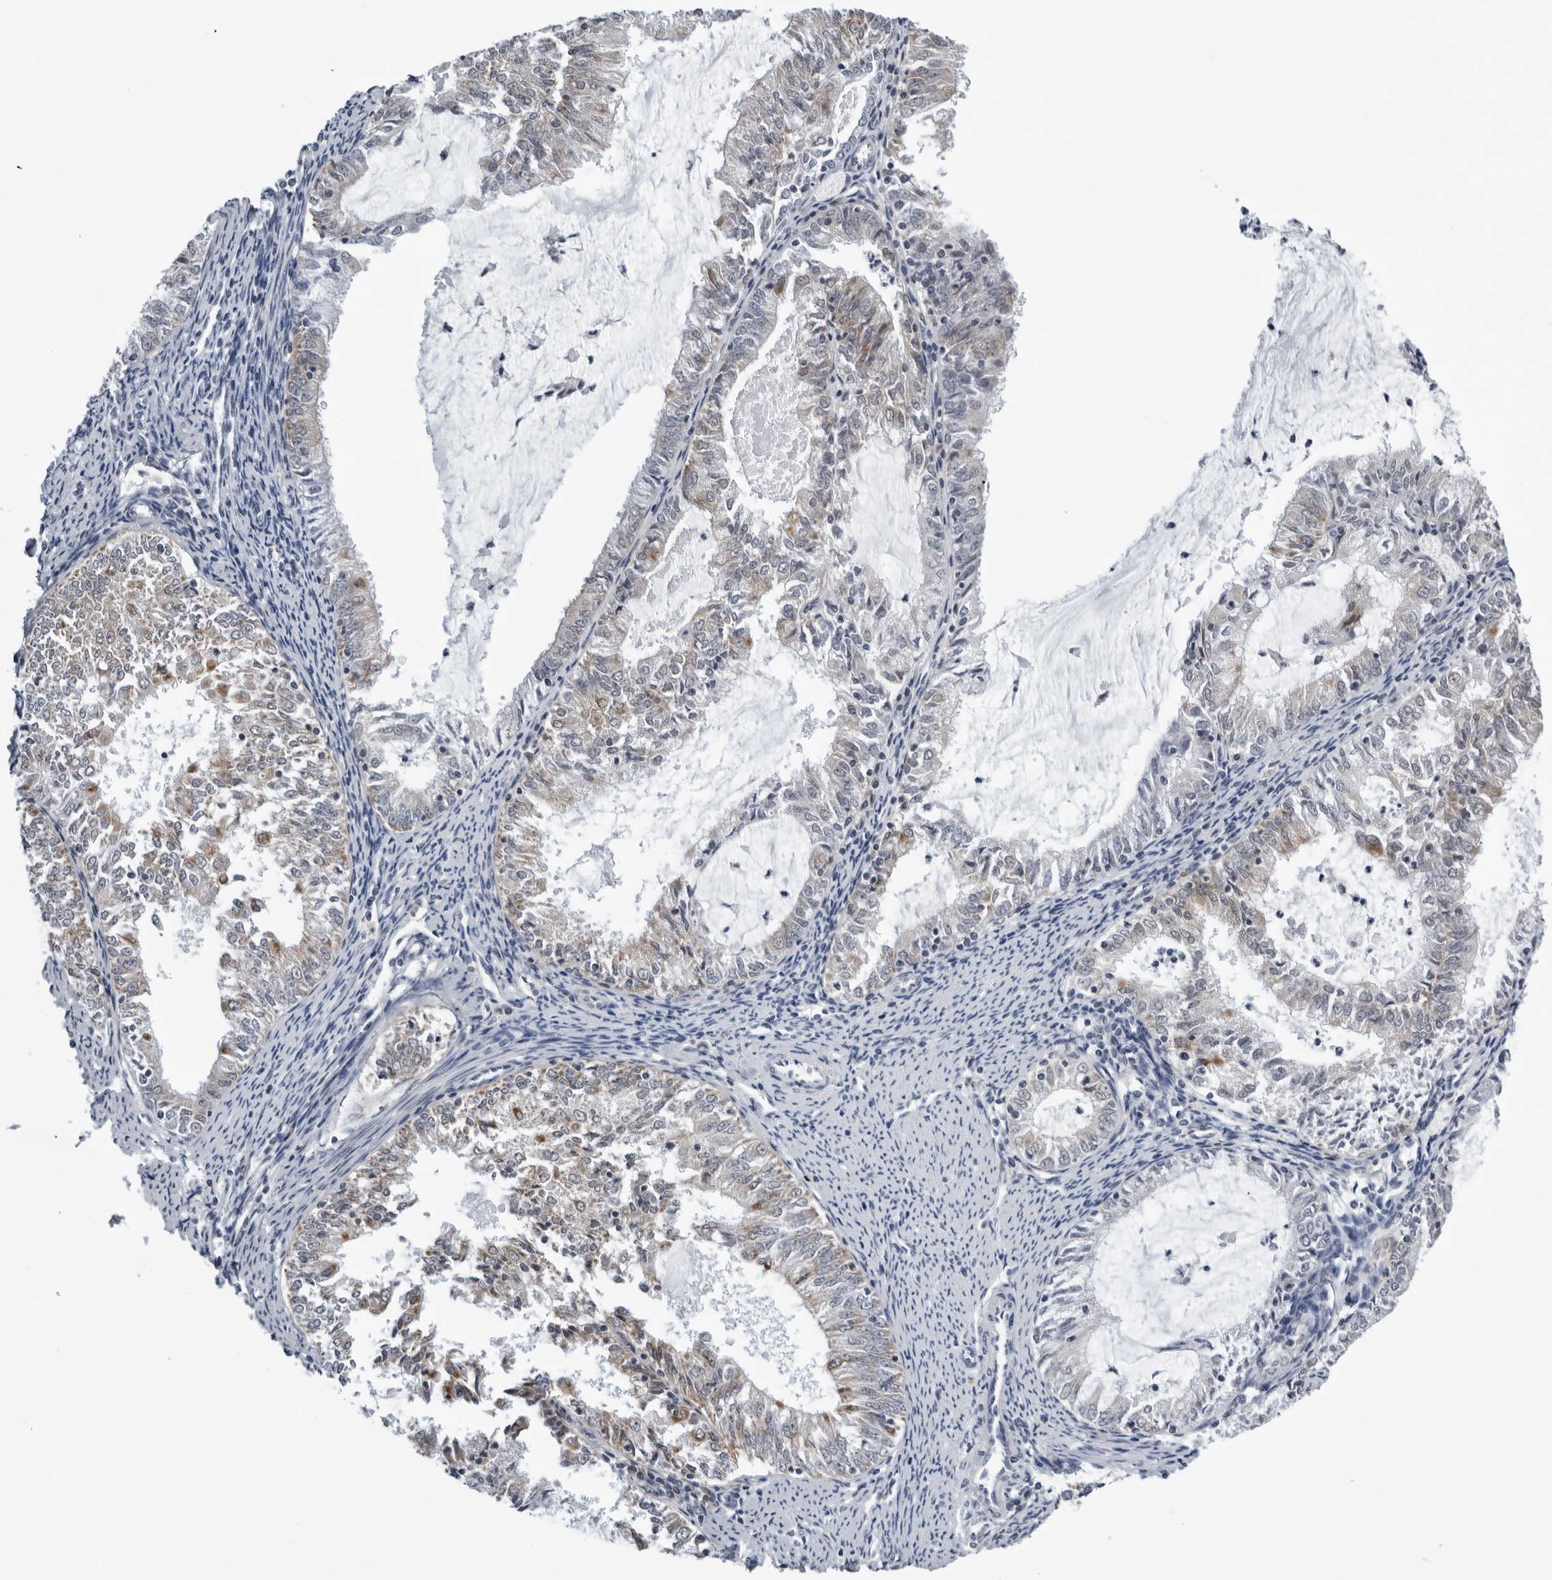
{"staining": {"intensity": "weak", "quantity": "<25%", "location": "cytoplasmic/membranous"}, "tissue": "endometrial cancer", "cell_type": "Tumor cells", "image_type": "cancer", "snomed": [{"axis": "morphology", "description": "Adenocarcinoma, NOS"}, {"axis": "topography", "description": "Endometrium"}], "caption": "Endometrial cancer was stained to show a protein in brown. There is no significant staining in tumor cells.", "gene": "CPT2", "patient": {"sex": "female", "age": 57}}